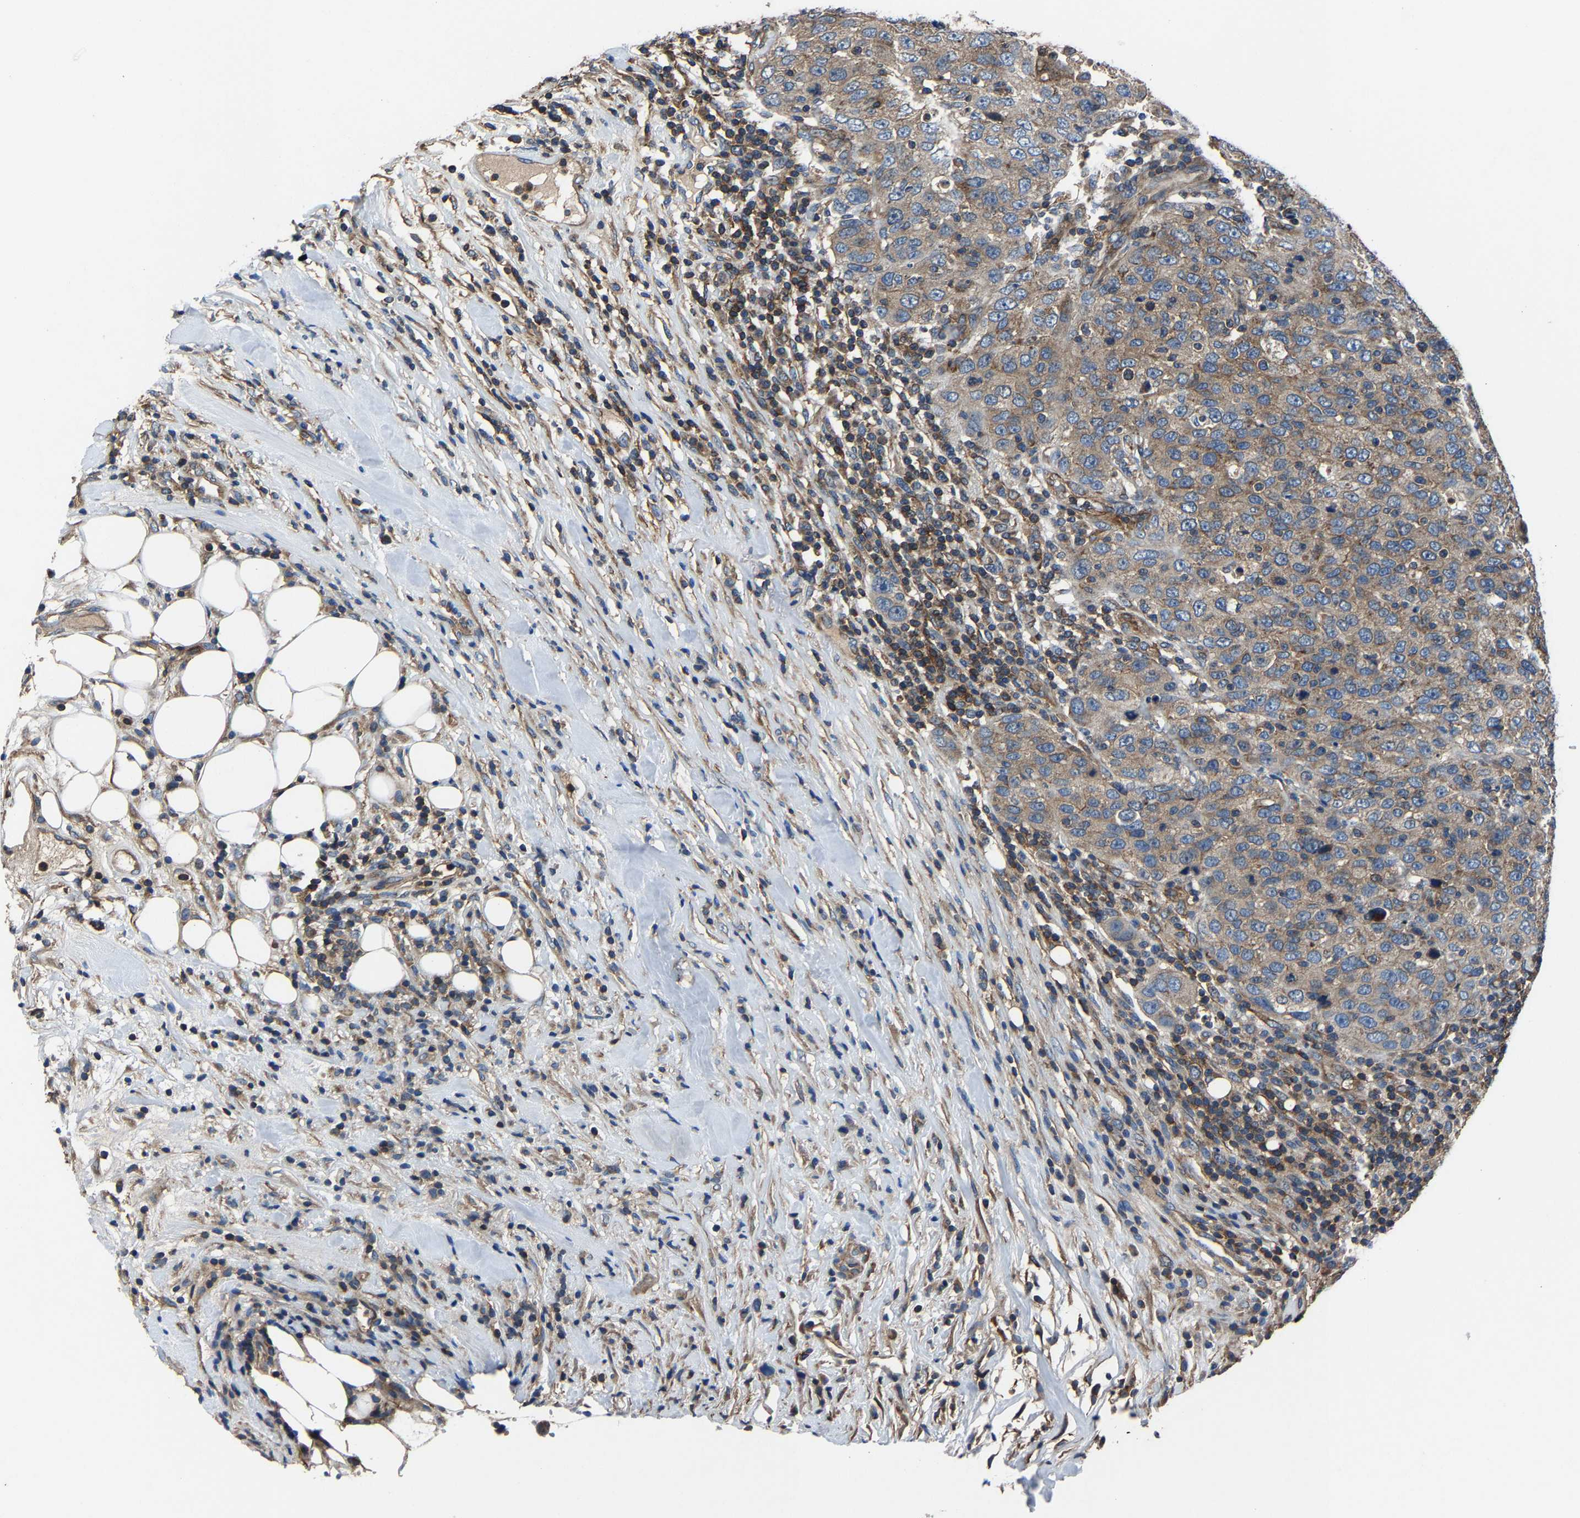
{"staining": {"intensity": "moderate", "quantity": ">75%", "location": "cytoplasmic/membranous"}, "tissue": "breast cancer", "cell_type": "Tumor cells", "image_type": "cancer", "snomed": [{"axis": "morphology", "description": "Duct carcinoma"}, {"axis": "topography", "description": "Breast"}], "caption": "The immunohistochemical stain shows moderate cytoplasmic/membranous expression in tumor cells of breast cancer tissue. (Brightfield microscopy of DAB IHC at high magnification).", "gene": "KIAA1958", "patient": {"sex": "female", "age": 37}}